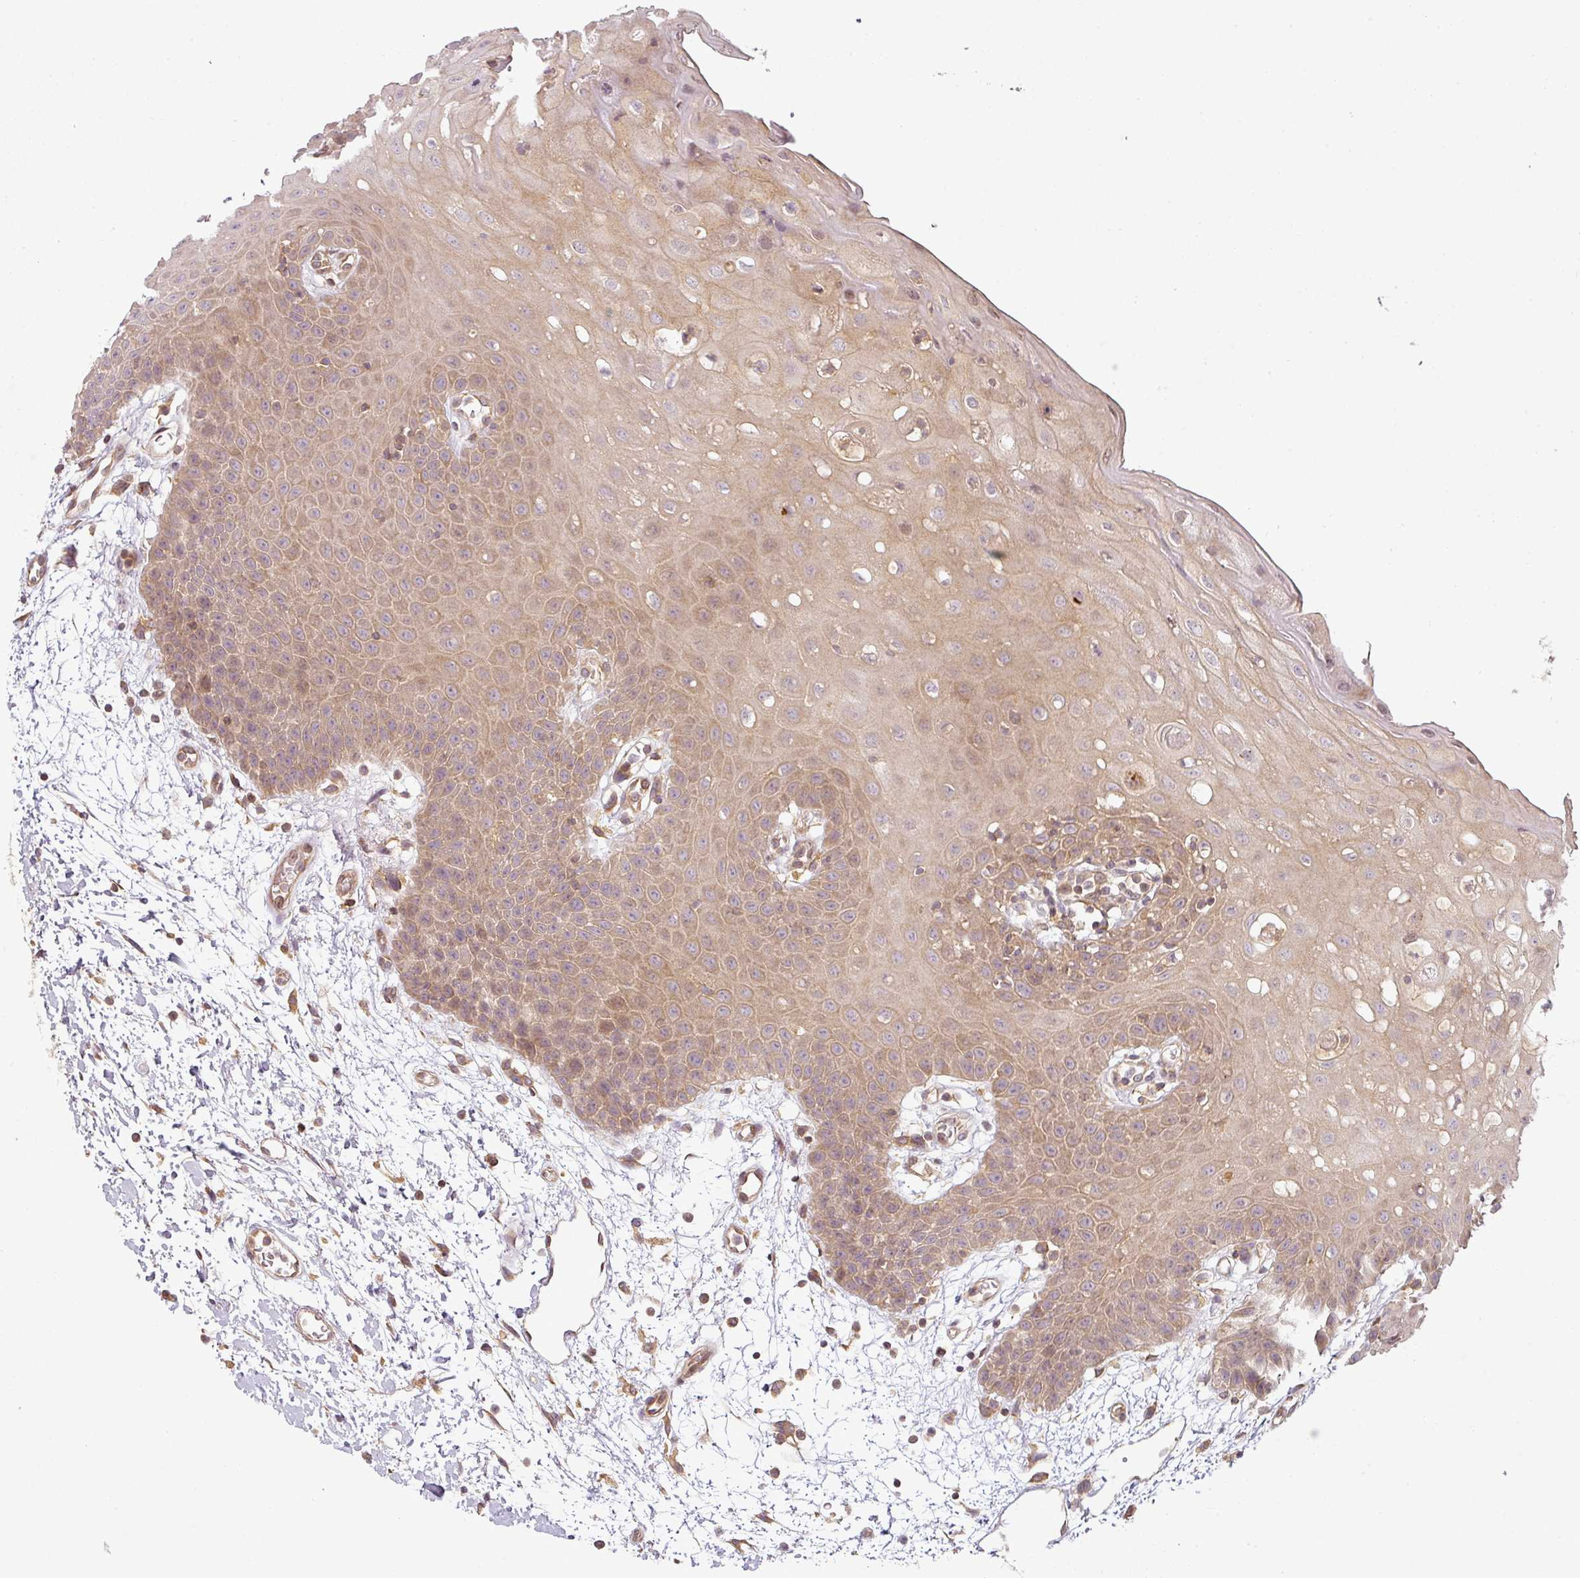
{"staining": {"intensity": "moderate", "quantity": ">75%", "location": "cytoplasmic/membranous"}, "tissue": "oral mucosa", "cell_type": "Squamous epithelial cells", "image_type": "normal", "snomed": [{"axis": "morphology", "description": "Normal tissue, NOS"}, {"axis": "topography", "description": "Oral tissue"}, {"axis": "topography", "description": "Tounge, NOS"}], "caption": "Immunohistochemical staining of unremarkable human oral mucosa displays >75% levels of moderate cytoplasmic/membranous protein positivity in about >75% of squamous epithelial cells.", "gene": "RNF31", "patient": {"sex": "female", "age": 59}}